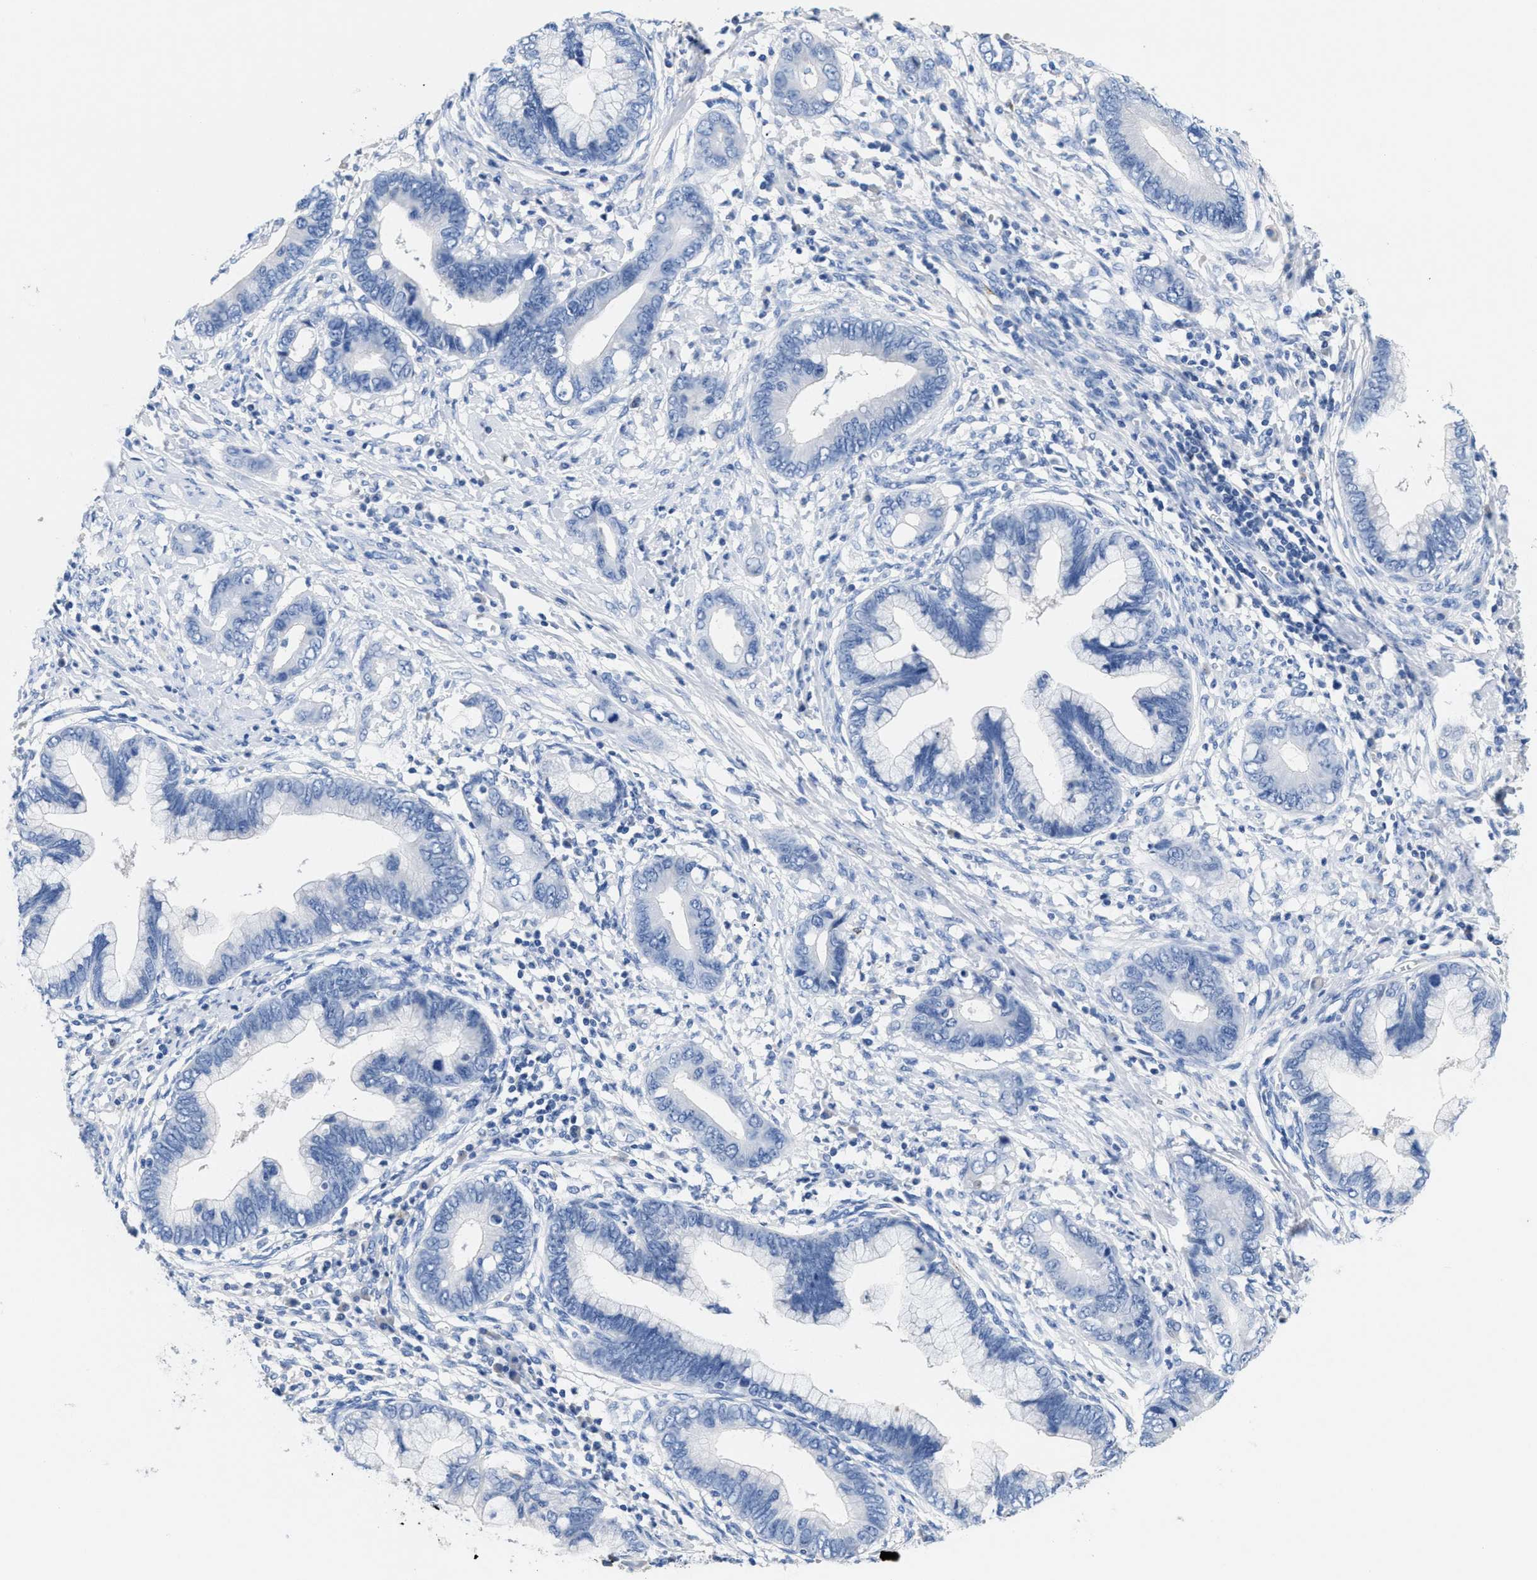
{"staining": {"intensity": "negative", "quantity": "none", "location": "none"}, "tissue": "cervical cancer", "cell_type": "Tumor cells", "image_type": "cancer", "snomed": [{"axis": "morphology", "description": "Adenocarcinoma, NOS"}, {"axis": "topography", "description": "Cervix"}], "caption": "The immunohistochemistry image has no significant positivity in tumor cells of adenocarcinoma (cervical) tissue.", "gene": "SLFN13", "patient": {"sex": "female", "age": 44}}